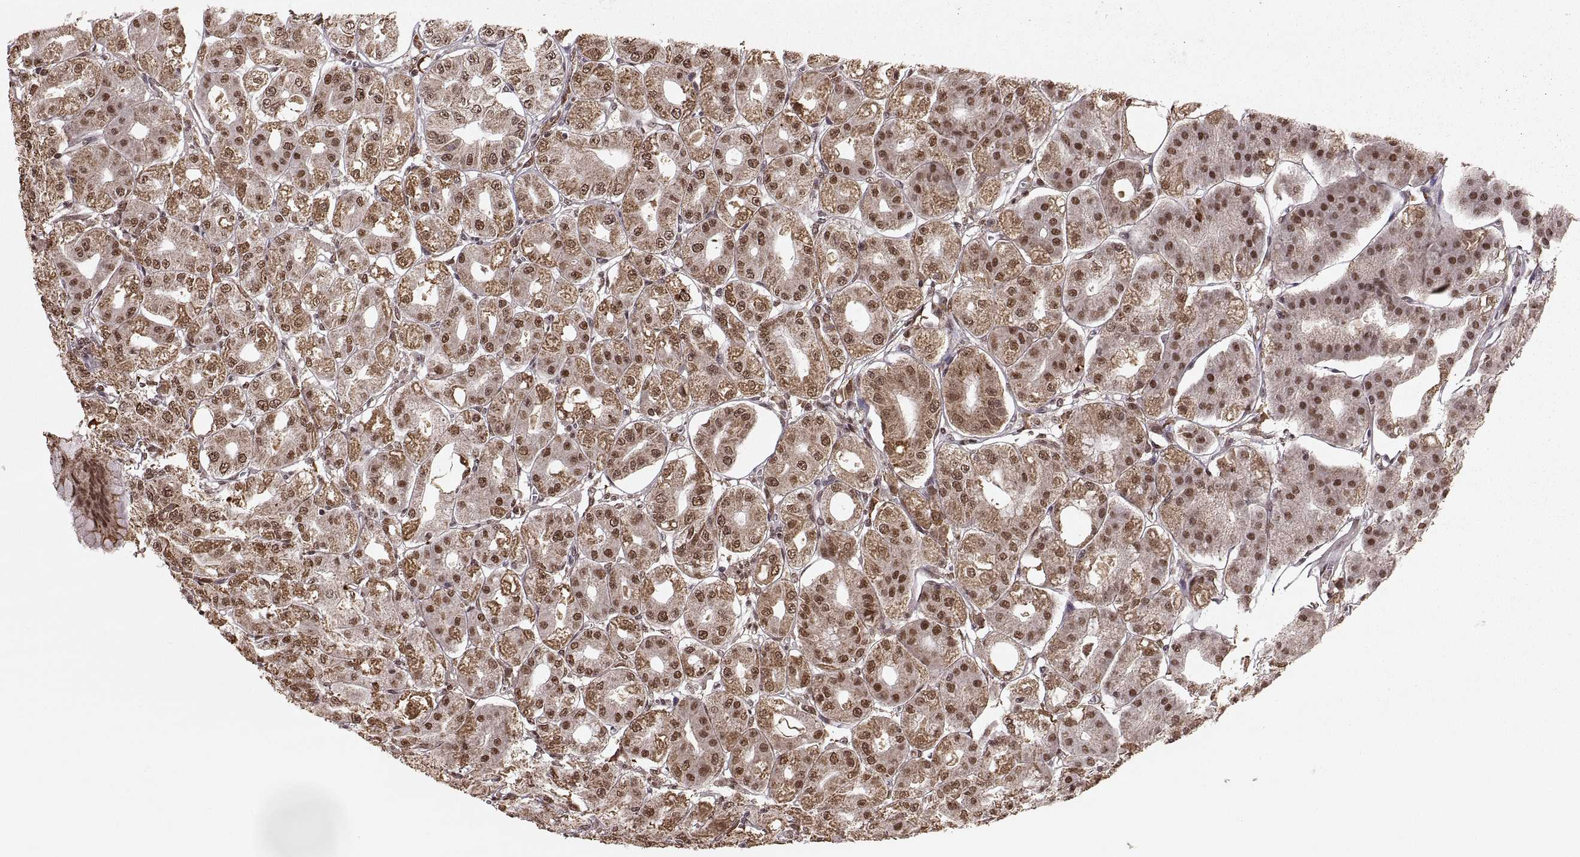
{"staining": {"intensity": "moderate", "quantity": ">75%", "location": "cytoplasmic/membranous,nuclear"}, "tissue": "stomach", "cell_type": "Glandular cells", "image_type": "normal", "snomed": [{"axis": "morphology", "description": "Normal tissue, NOS"}, {"axis": "topography", "description": "Stomach, lower"}], "caption": "This image reveals immunohistochemistry staining of normal human stomach, with medium moderate cytoplasmic/membranous,nuclear expression in approximately >75% of glandular cells.", "gene": "RFT1", "patient": {"sex": "male", "age": 71}}